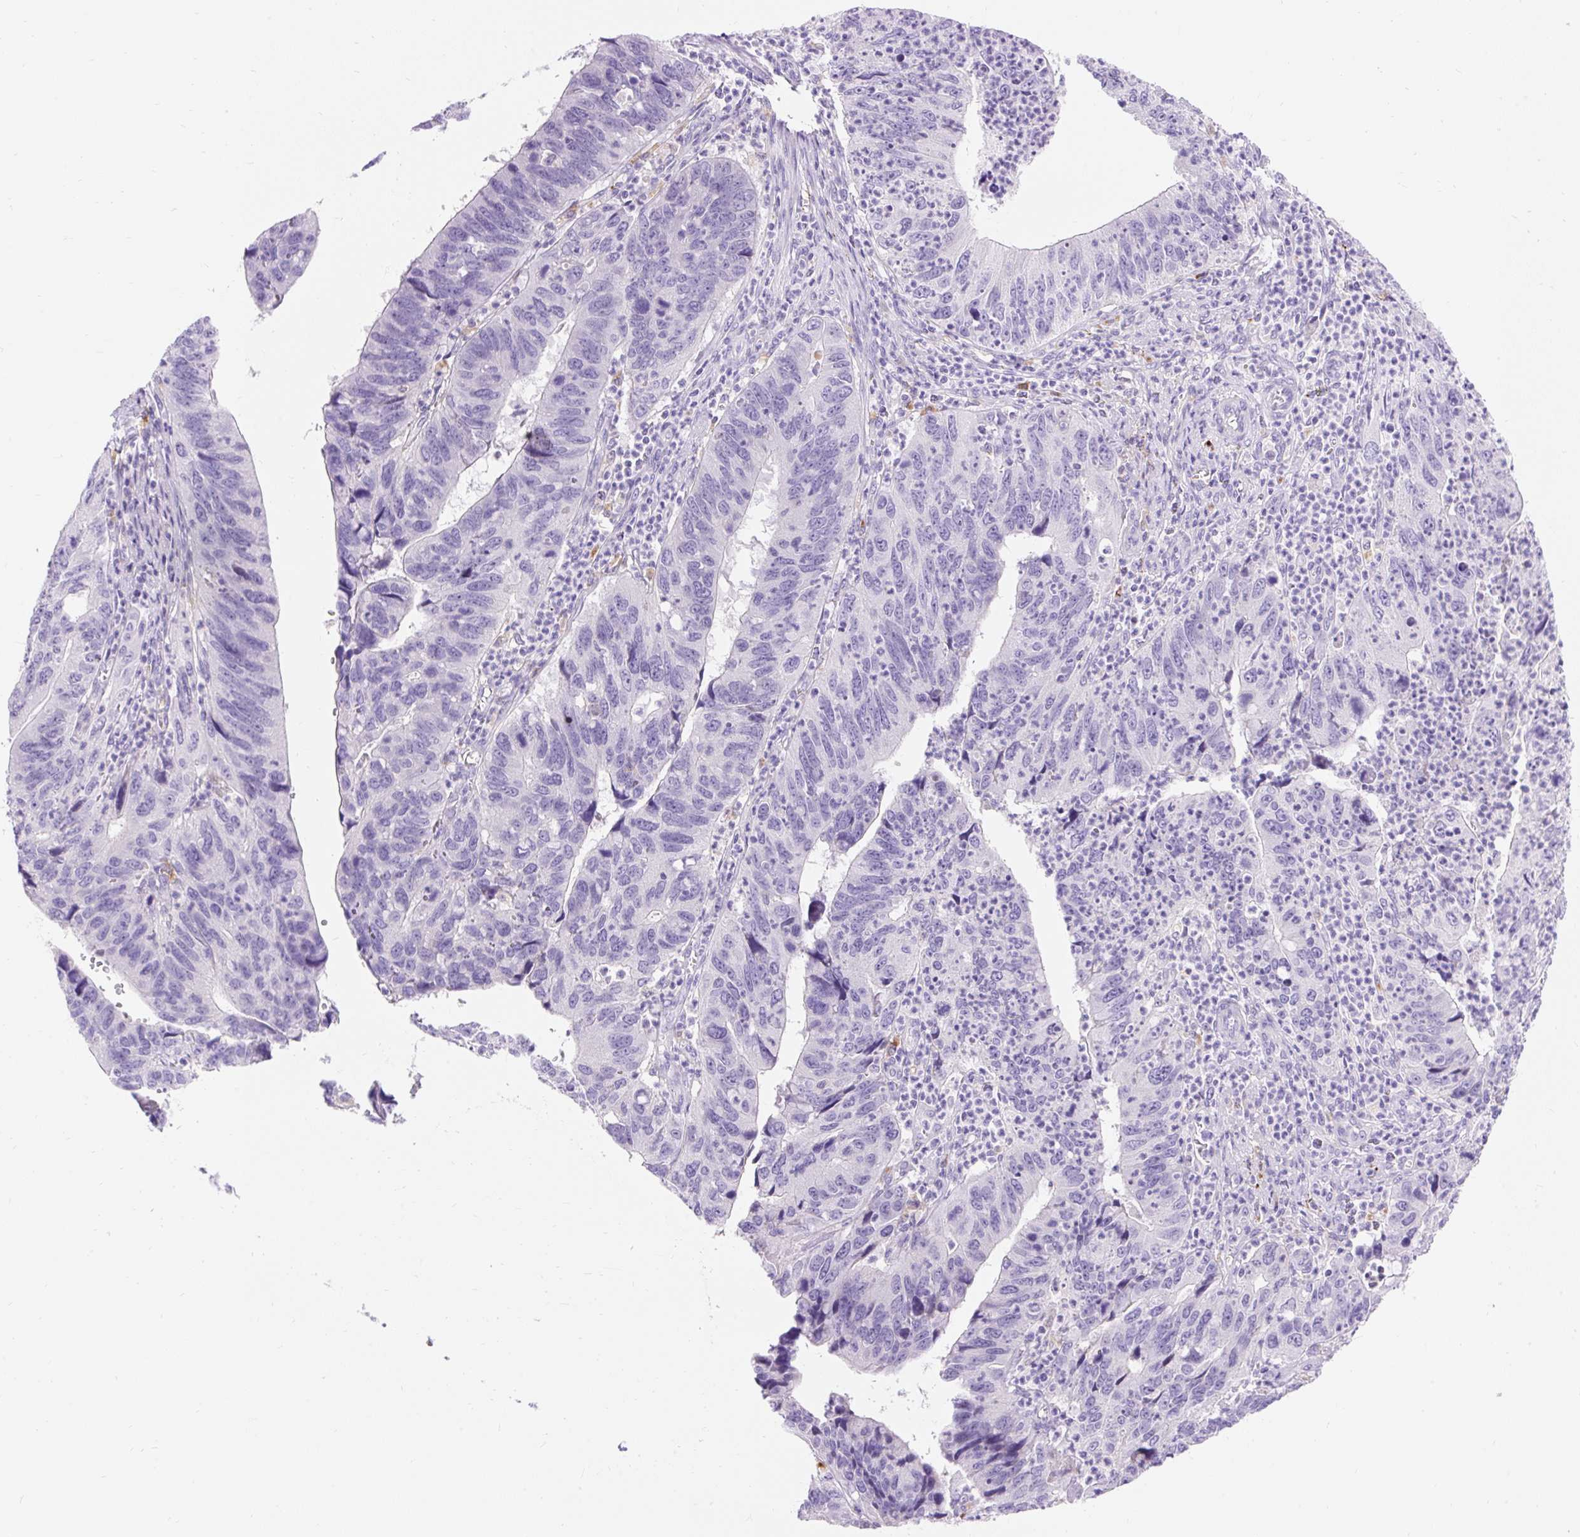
{"staining": {"intensity": "negative", "quantity": "none", "location": "none"}, "tissue": "stomach cancer", "cell_type": "Tumor cells", "image_type": "cancer", "snomed": [{"axis": "morphology", "description": "Adenocarcinoma, NOS"}, {"axis": "topography", "description": "Stomach"}], "caption": "The photomicrograph displays no significant expression in tumor cells of stomach adenocarcinoma.", "gene": "TMEM150C", "patient": {"sex": "male", "age": 59}}